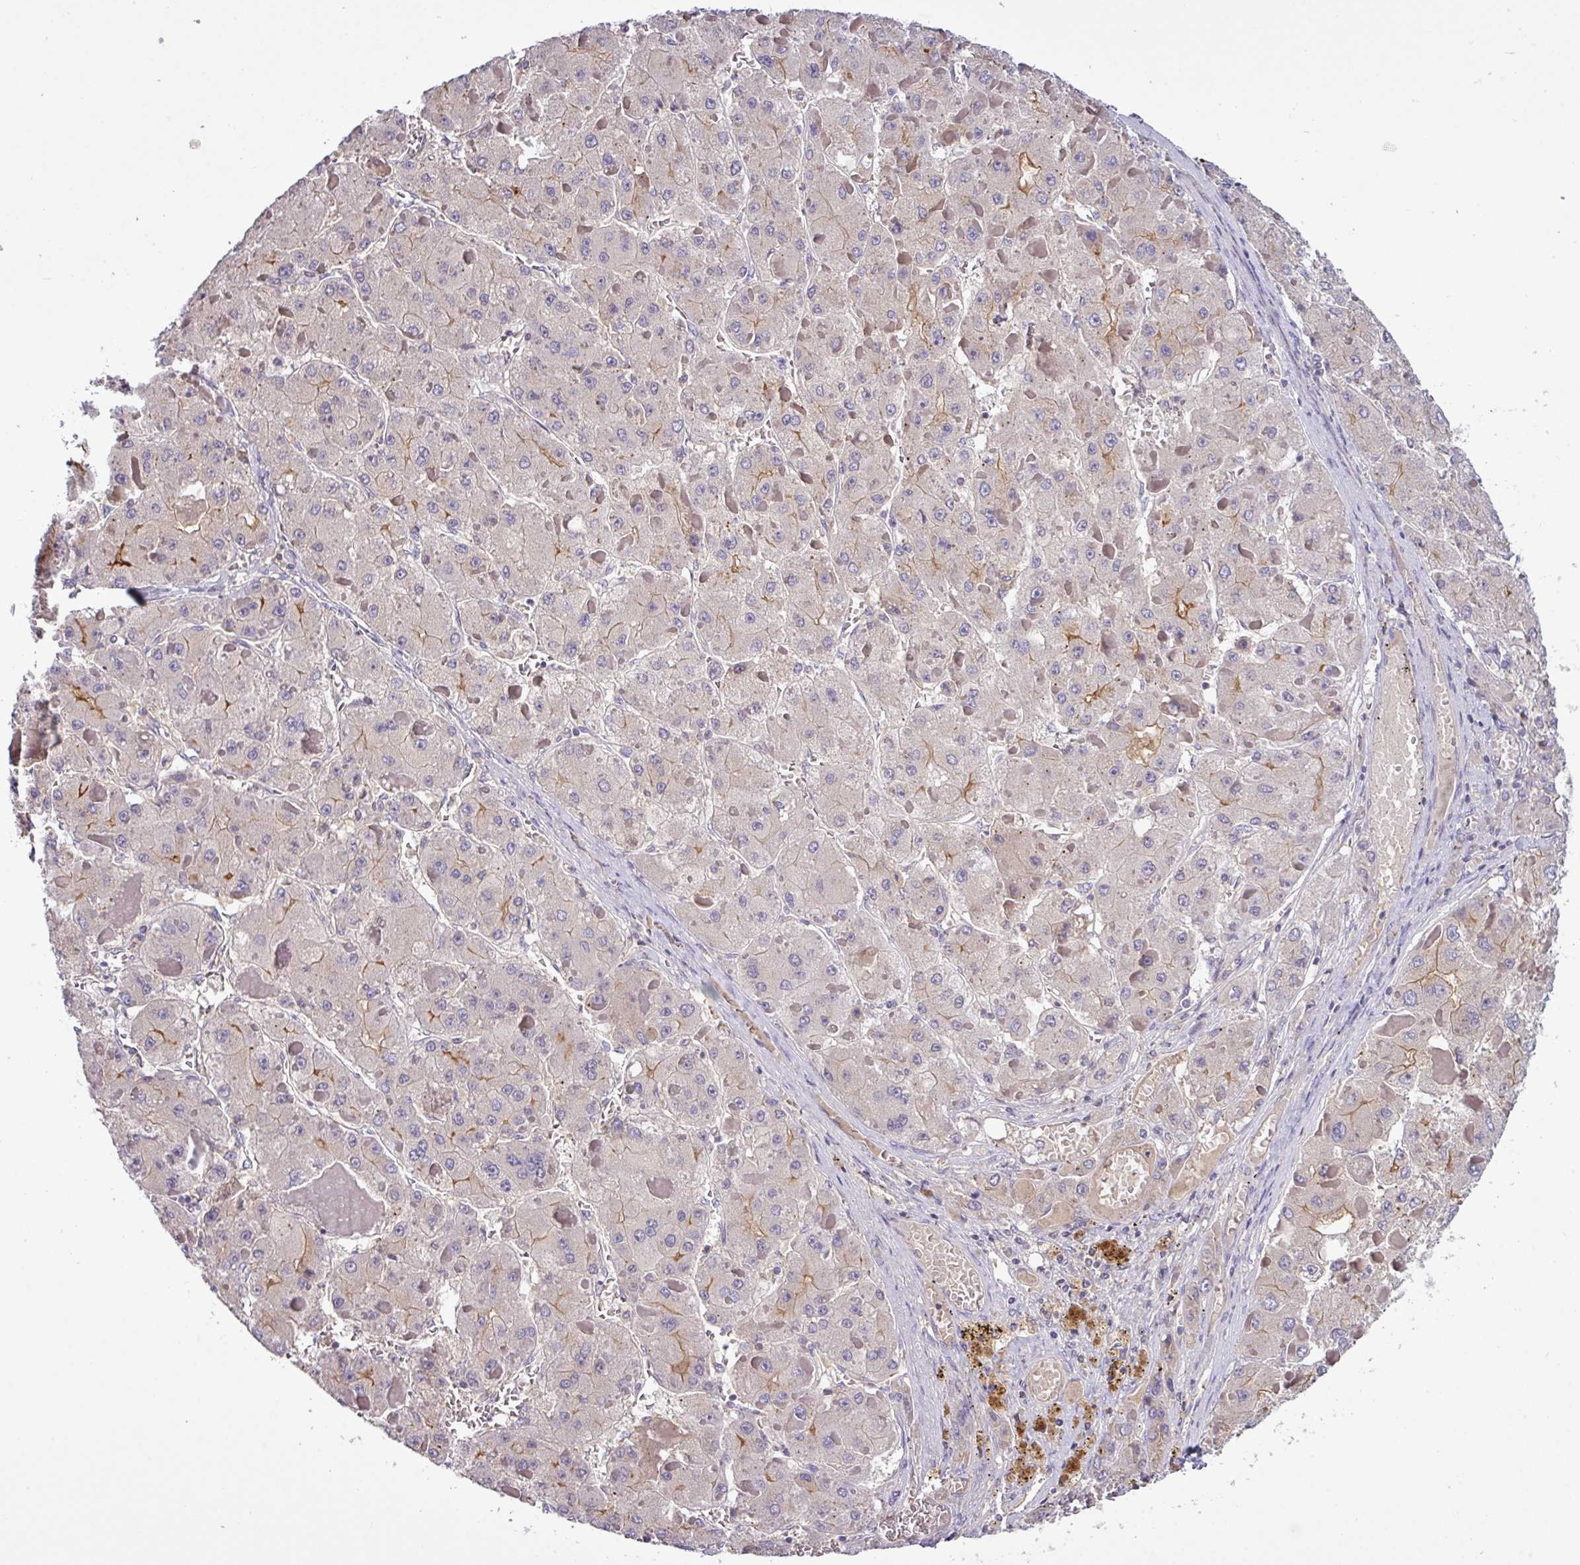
{"staining": {"intensity": "moderate", "quantity": "<25%", "location": "cytoplasmic/membranous"}, "tissue": "liver cancer", "cell_type": "Tumor cells", "image_type": "cancer", "snomed": [{"axis": "morphology", "description": "Carcinoma, Hepatocellular, NOS"}, {"axis": "topography", "description": "Liver"}], "caption": "Immunohistochemical staining of human hepatocellular carcinoma (liver) reveals low levels of moderate cytoplasmic/membranous protein staining in approximately <25% of tumor cells.", "gene": "TMEM62", "patient": {"sex": "female", "age": 73}}